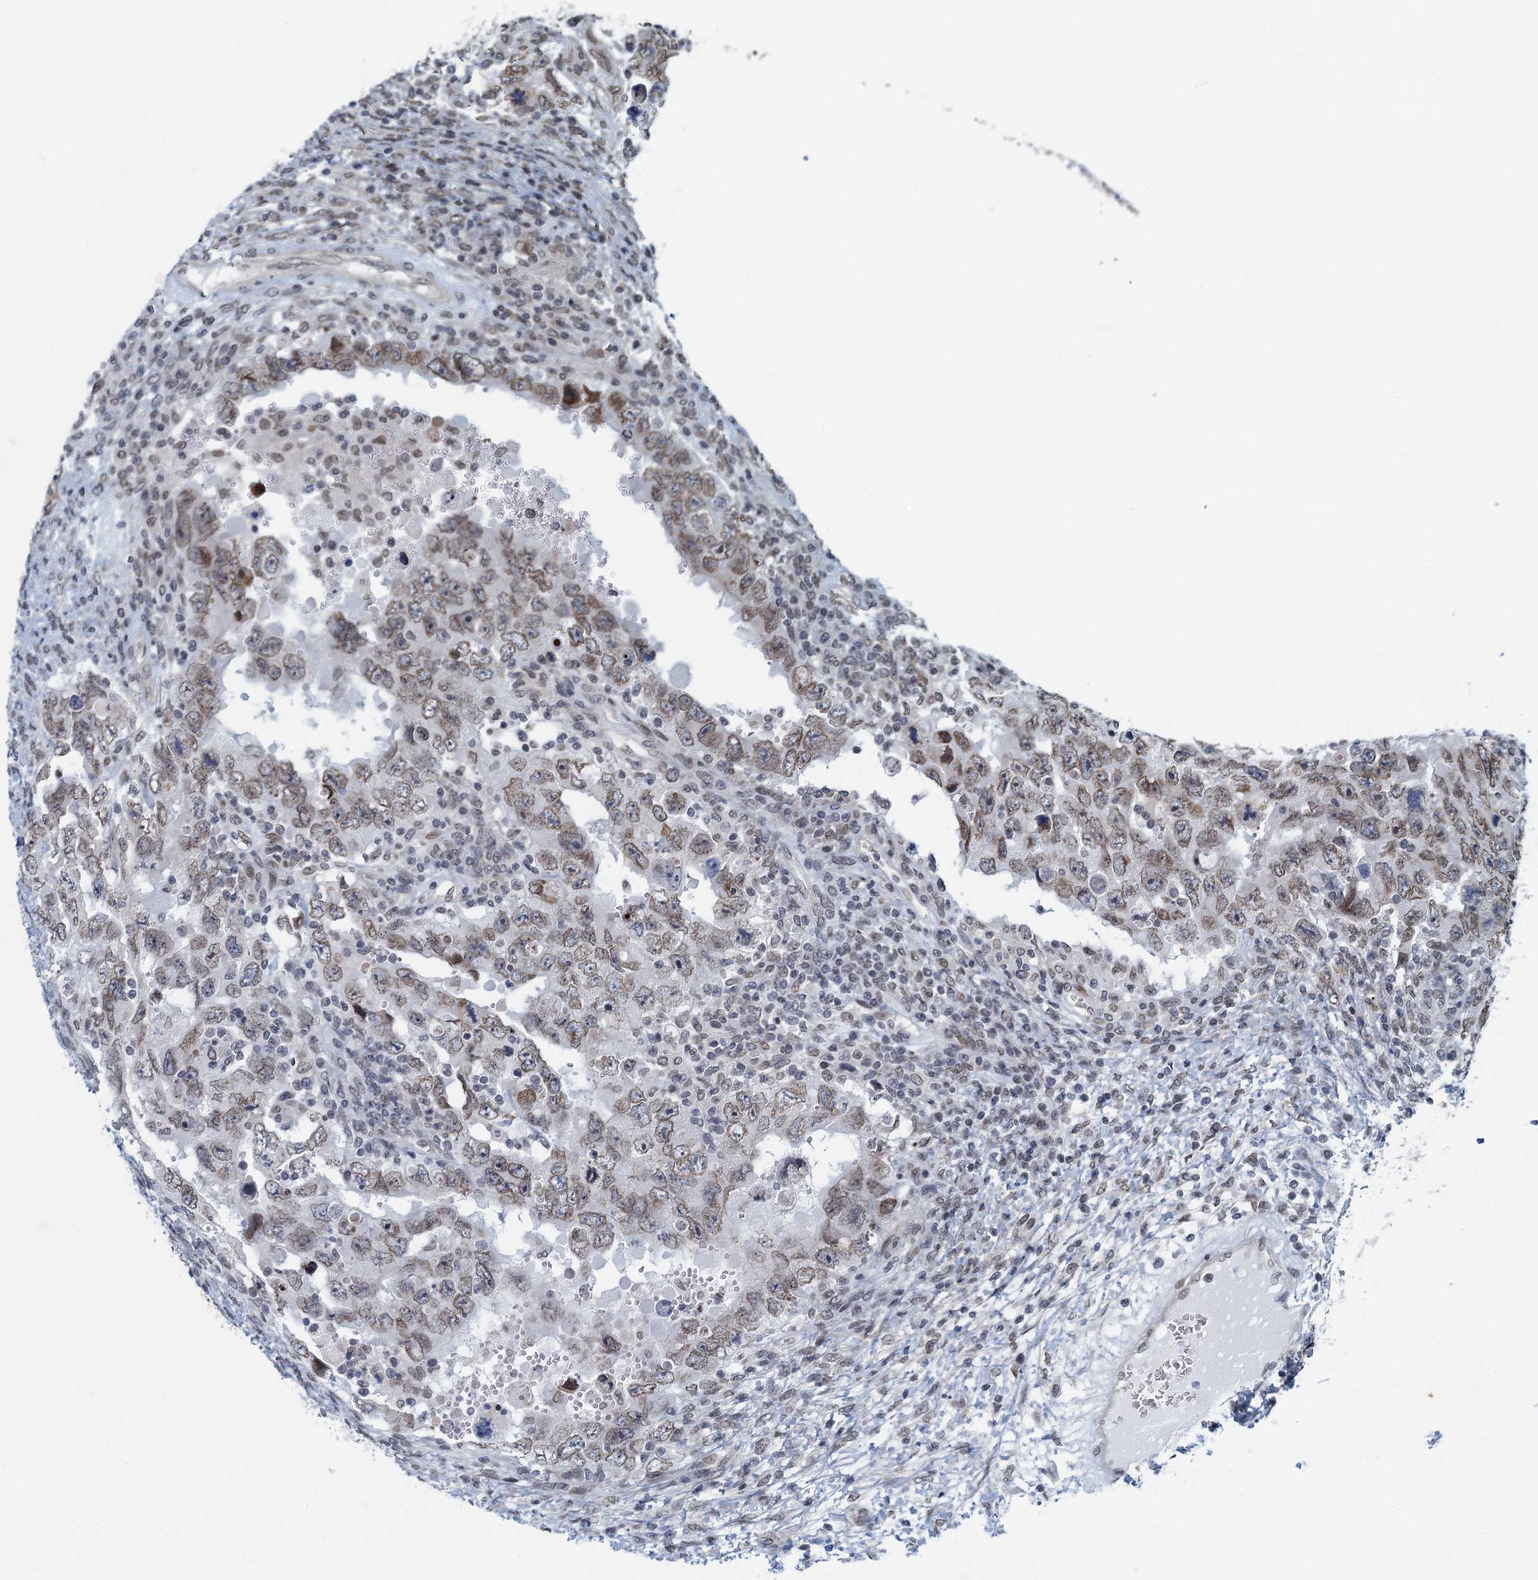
{"staining": {"intensity": "weak", "quantity": ">75%", "location": "cytoplasmic/membranous,nuclear"}, "tissue": "testis cancer", "cell_type": "Tumor cells", "image_type": "cancer", "snomed": [{"axis": "morphology", "description": "Carcinoma, Embryonal, NOS"}, {"axis": "topography", "description": "Testis"}], "caption": "Protein staining shows weak cytoplasmic/membranous and nuclear staining in approximately >75% of tumor cells in testis cancer.", "gene": "CCDC34", "patient": {"sex": "male", "age": 26}}